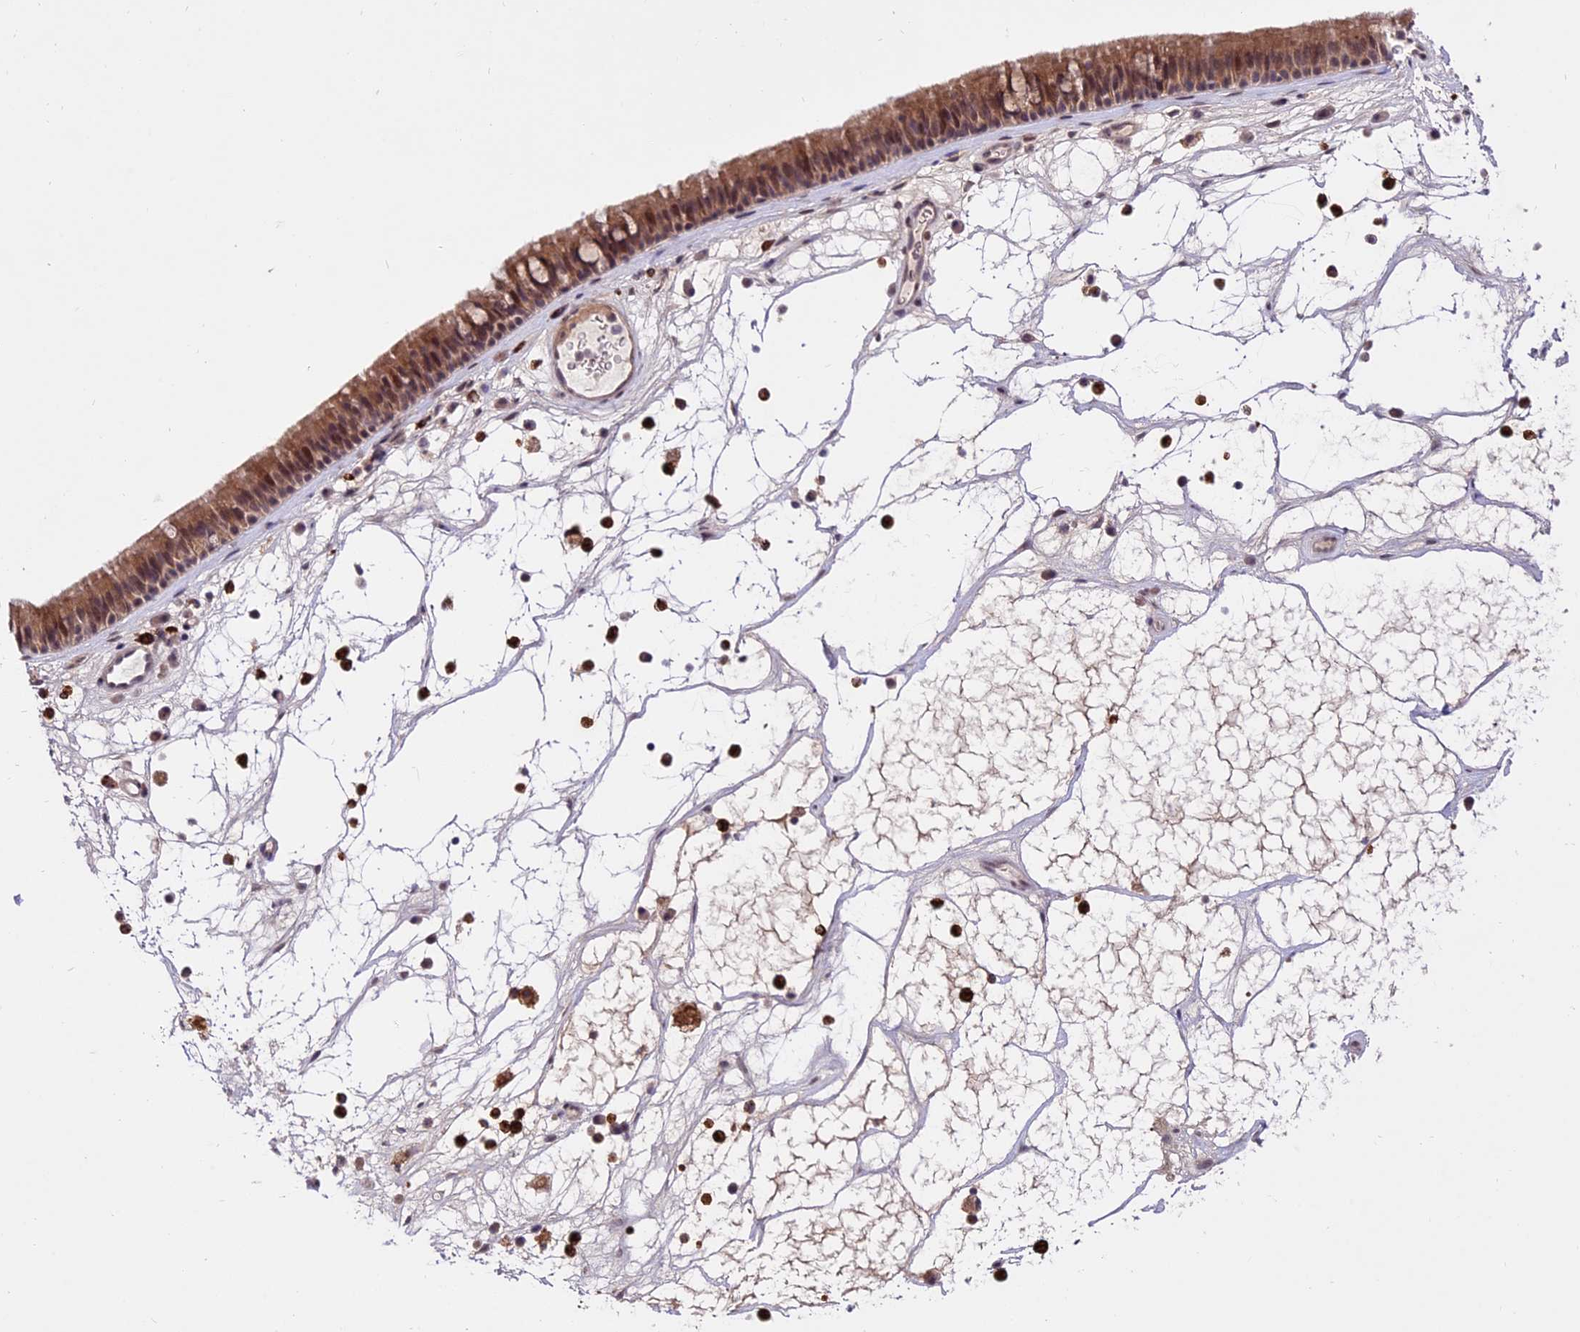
{"staining": {"intensity": "moderate", "quantity": ">75%", "location": "cytoplasmic/membranous,nuclear"}, "tissue": "nasopharynx", "cell_type": "Respiratory epithelial cells", "image_type": "normal", "snomed": [{"axis": "morphology", "description": "Normal tissue, NOS"}, {"axis": "morphology", "description": "Inflammation, NOS"}, {"axis": "morphology", "description": "Malignant melanoma, Metastatic site"}, {"axis": "topography", "description": "Nasopharynx"}], "caption": "Approximately >75% of respiratory epithelial cells in normal human nasopharynx reveal moderate cytoplasmic/membranous,nuclear protein positivity as visualized by brown immunohistochemical staining.", "gene": "SPRED1", "patient": {"sex": "male", "age": 70}}